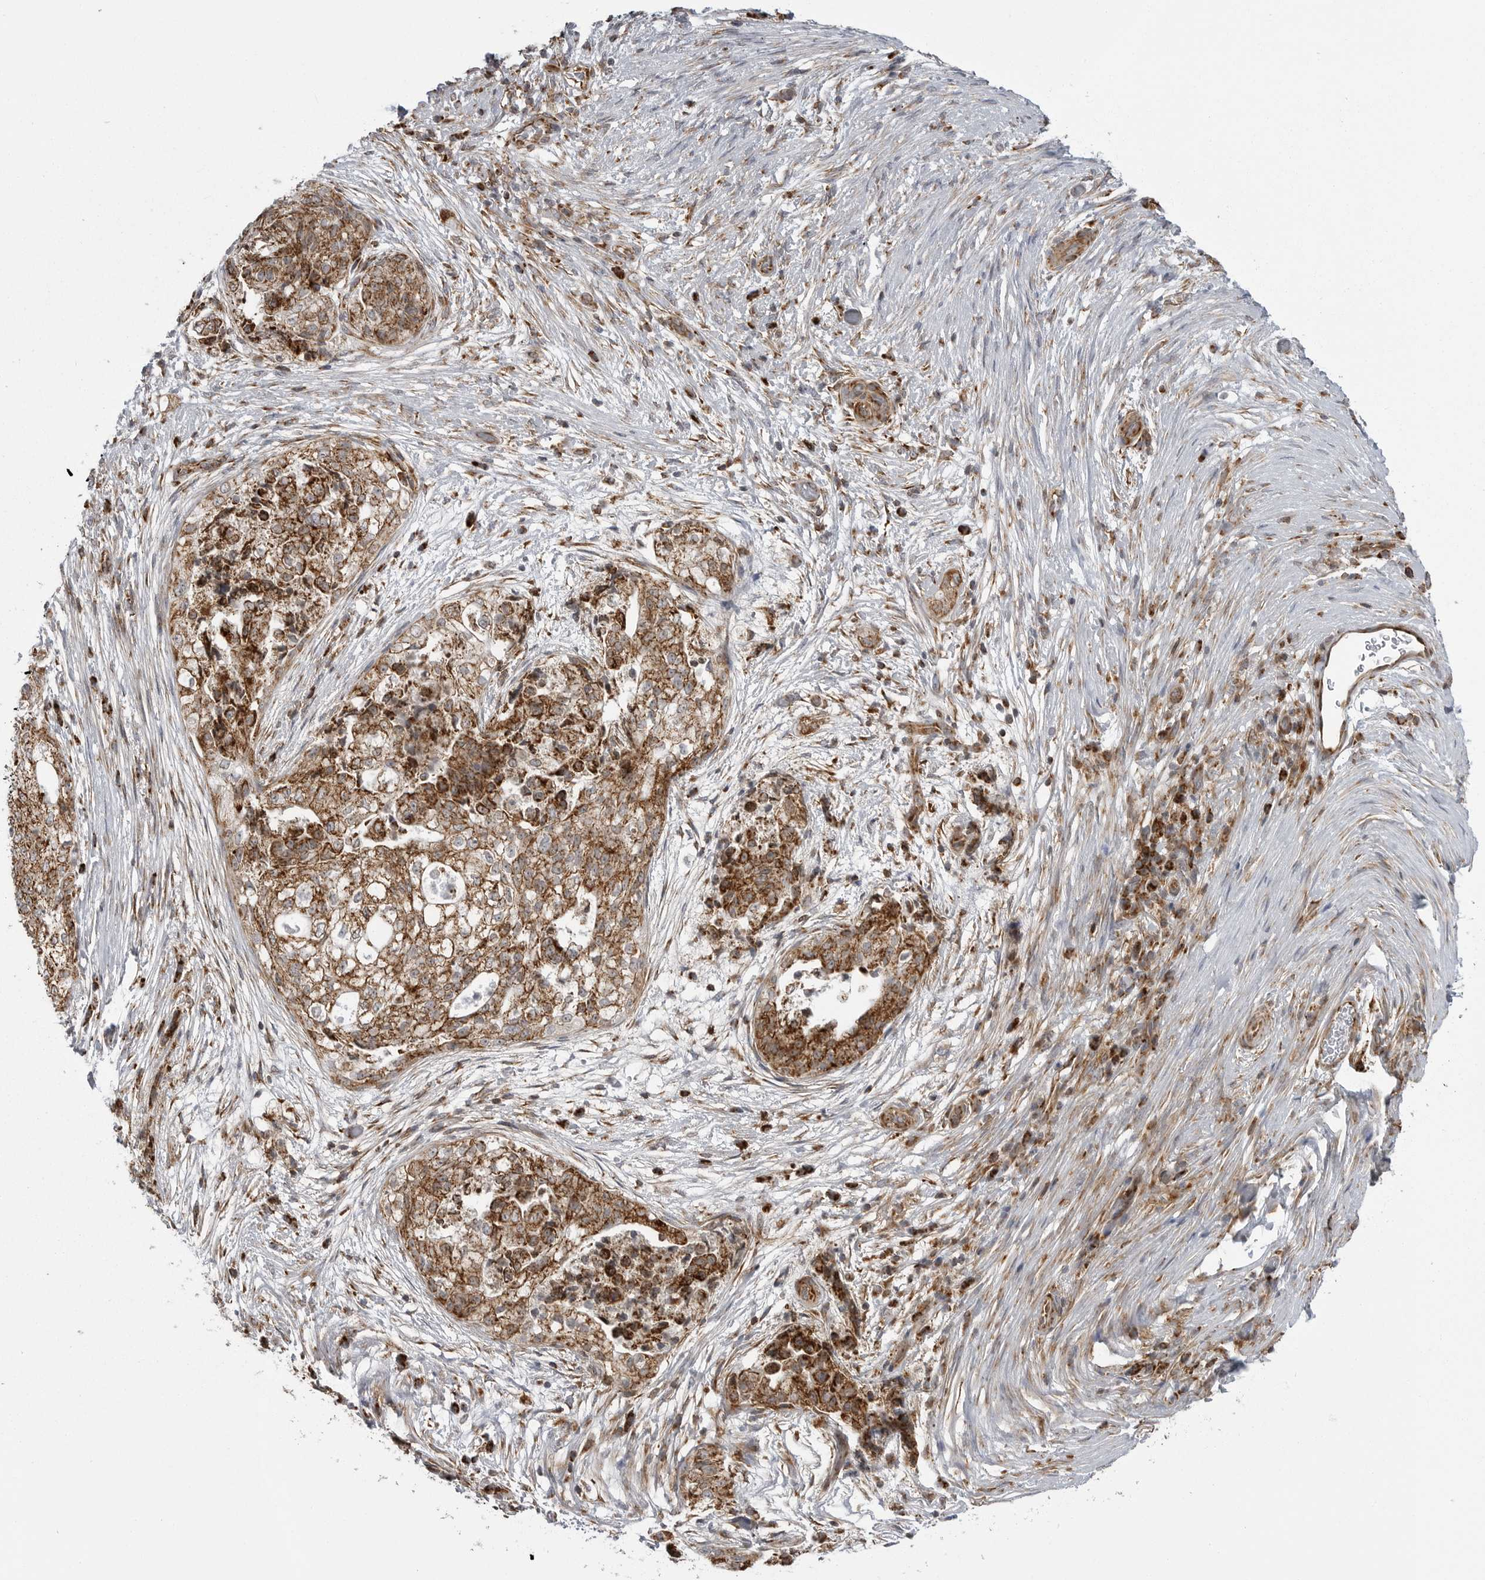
{"staining": {"intensity": "moderate", "quantity": ">75%", "location": "cytoplasmic/membranous"}, "tissue": "pancreatic cancer", "cell_type": "Tumor cells", "image_type": "cancer", "snomed": [{"axis": "morphology", "description": "Adenocarcinoma, NOS"}, {"axis": "topography", "description": "Pancreas"}], "caption": "The image demonstrates a brown stain indicating the presence of a protein in the cytoplasmic/membranous of tumor cells in adenocarcinoma (pancreatic).", "gene": "FH", "patient": {"sex": "male", "age": 72}}